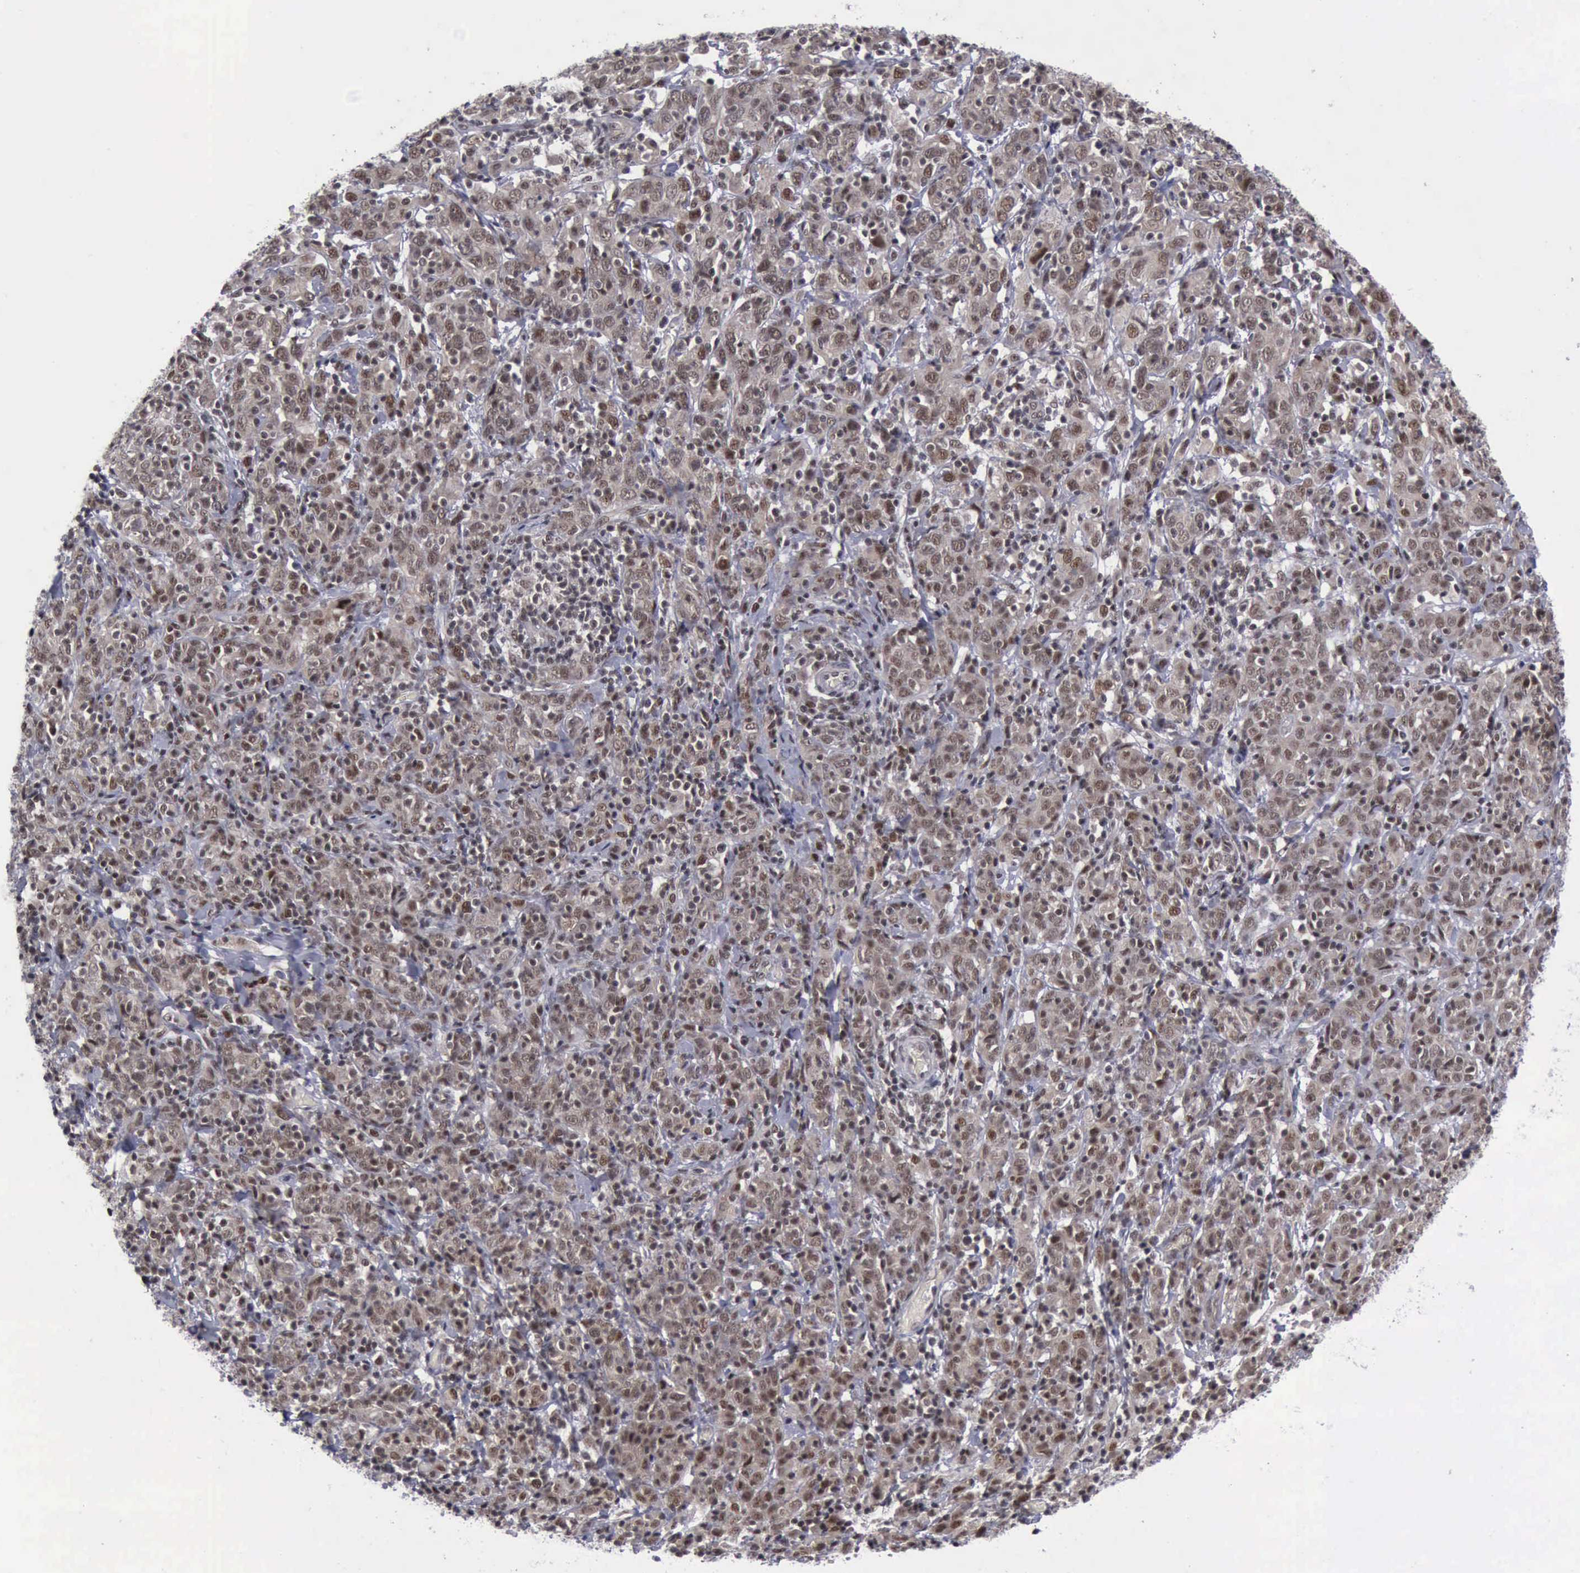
{"staining": {"intensity": "moderate", "quantity": ">75%", "location": "cytoplasmic/membranous,nuclear"}, "tissue": "cervical cancer", "cell_type": "Tumor cells", "image_type": "cancer", "snomed": [{"axis": "morphology", "description": "Normal tissue, NOS"}, {"axis": "morphology", "description": "Squamous cell carcinoma, NOS"}, {"axis": "topography", "description": "Cervix"}], "caption": "Immunohistochemistry (IHC) image of neoplastic tissue: human cervical cancer (squamous cell carcinoma) stained using immunohistochemistry displays medium levels of moderate protein expression localized specifically in the cytoplasmic/membranous and nuclear of tumor cells, appearing as a cytoplasmic/membranous and nuclear brown color.", "gene": "ATM", "patient": {"sex": "female", "age": 67}}